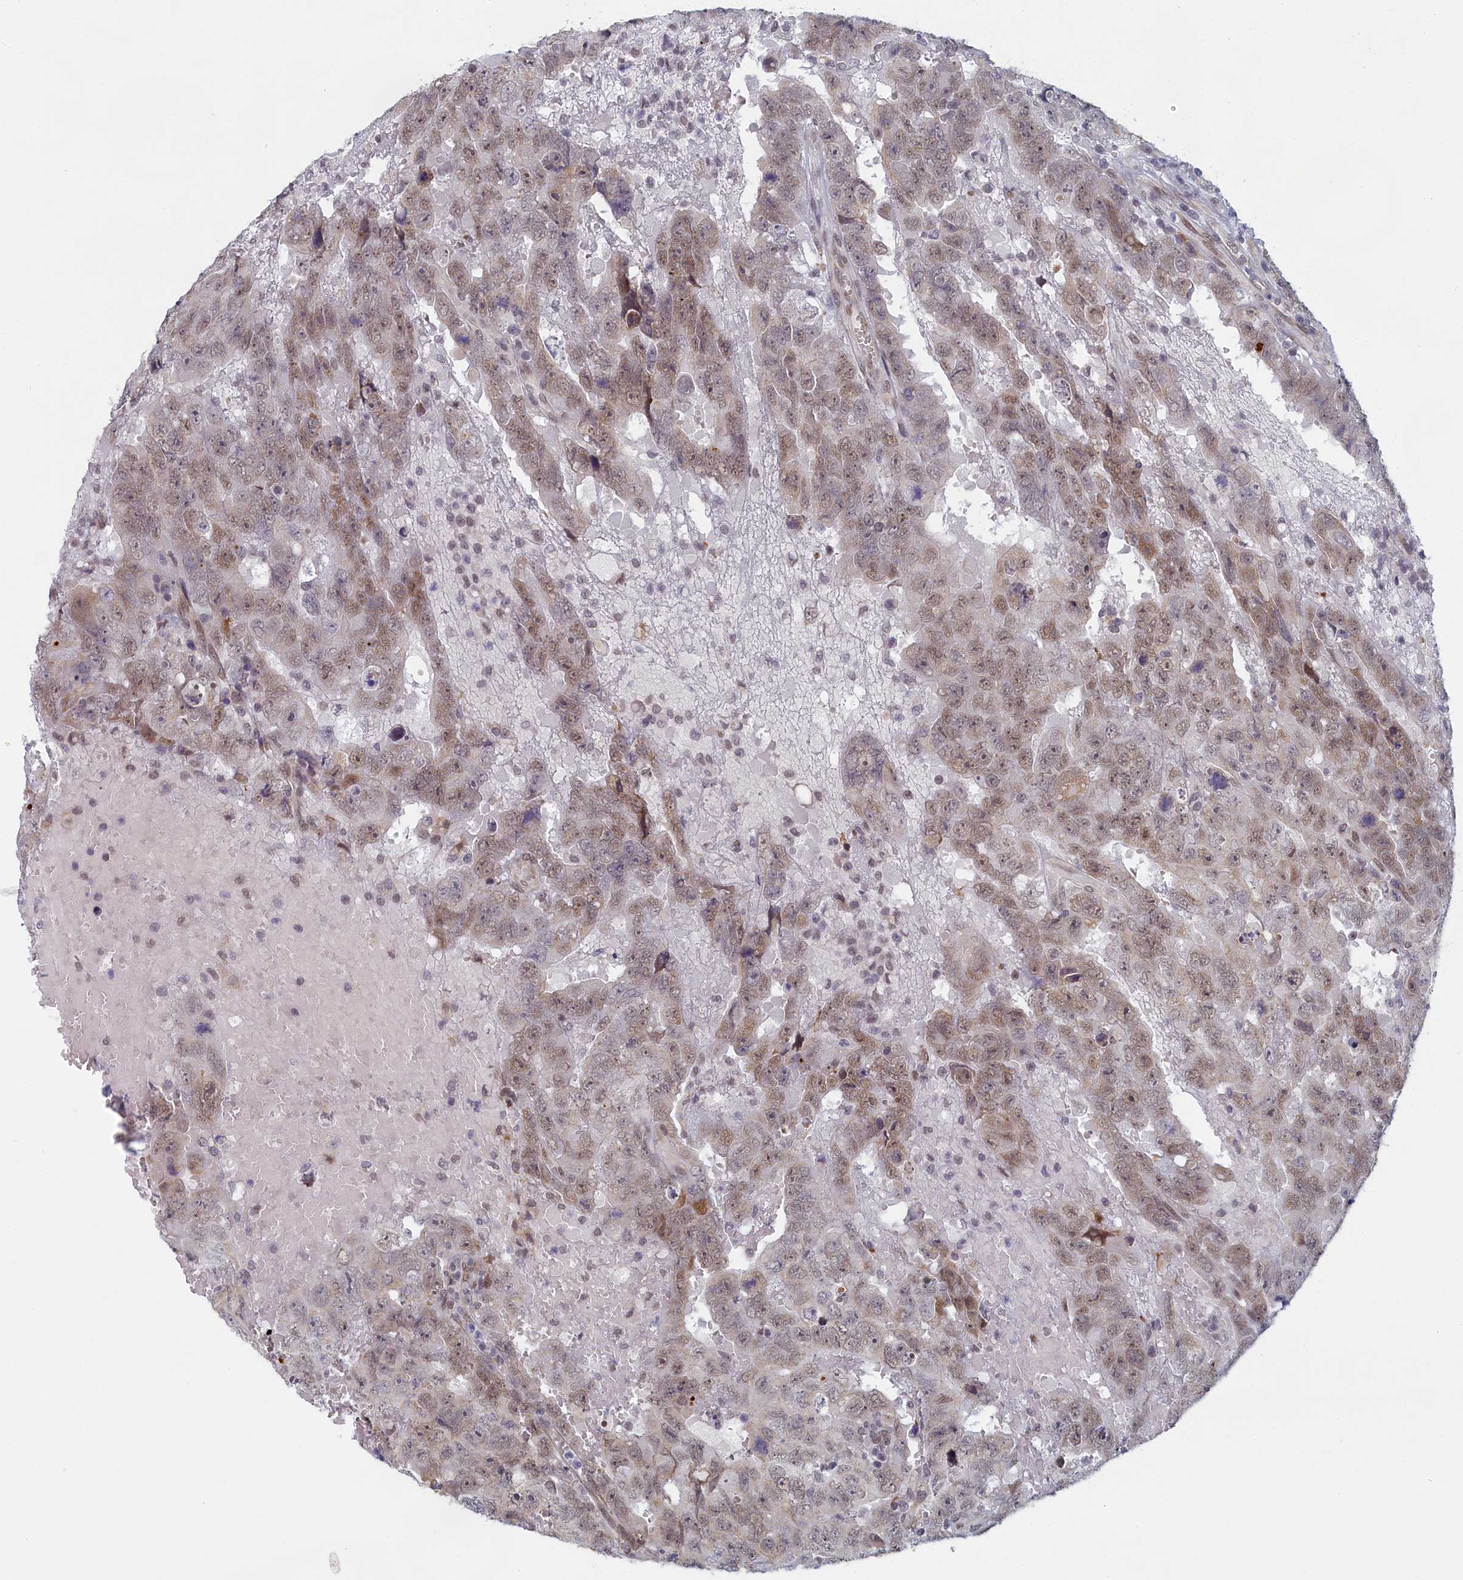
{"staining": {"intensity": "weak", "quantity": "<25%", "location": "cytoplasmic/membranous,nuclear"}, "tissue": "testis cancer", "cell_type": "Tumor cells", "image_type": "cancer", "snomed": [{"axis": "morphology", "description": "Carcinoma, Embryonal, NOS"}, {"axis": "topography", "description": "Testis"}], "caption": "The micrograph exhibits no significant expression in tumor cells of embryonal carcinoma (testis).", "gene": "DNAJC17", "patient": {"sex": "male", "age": 45}}